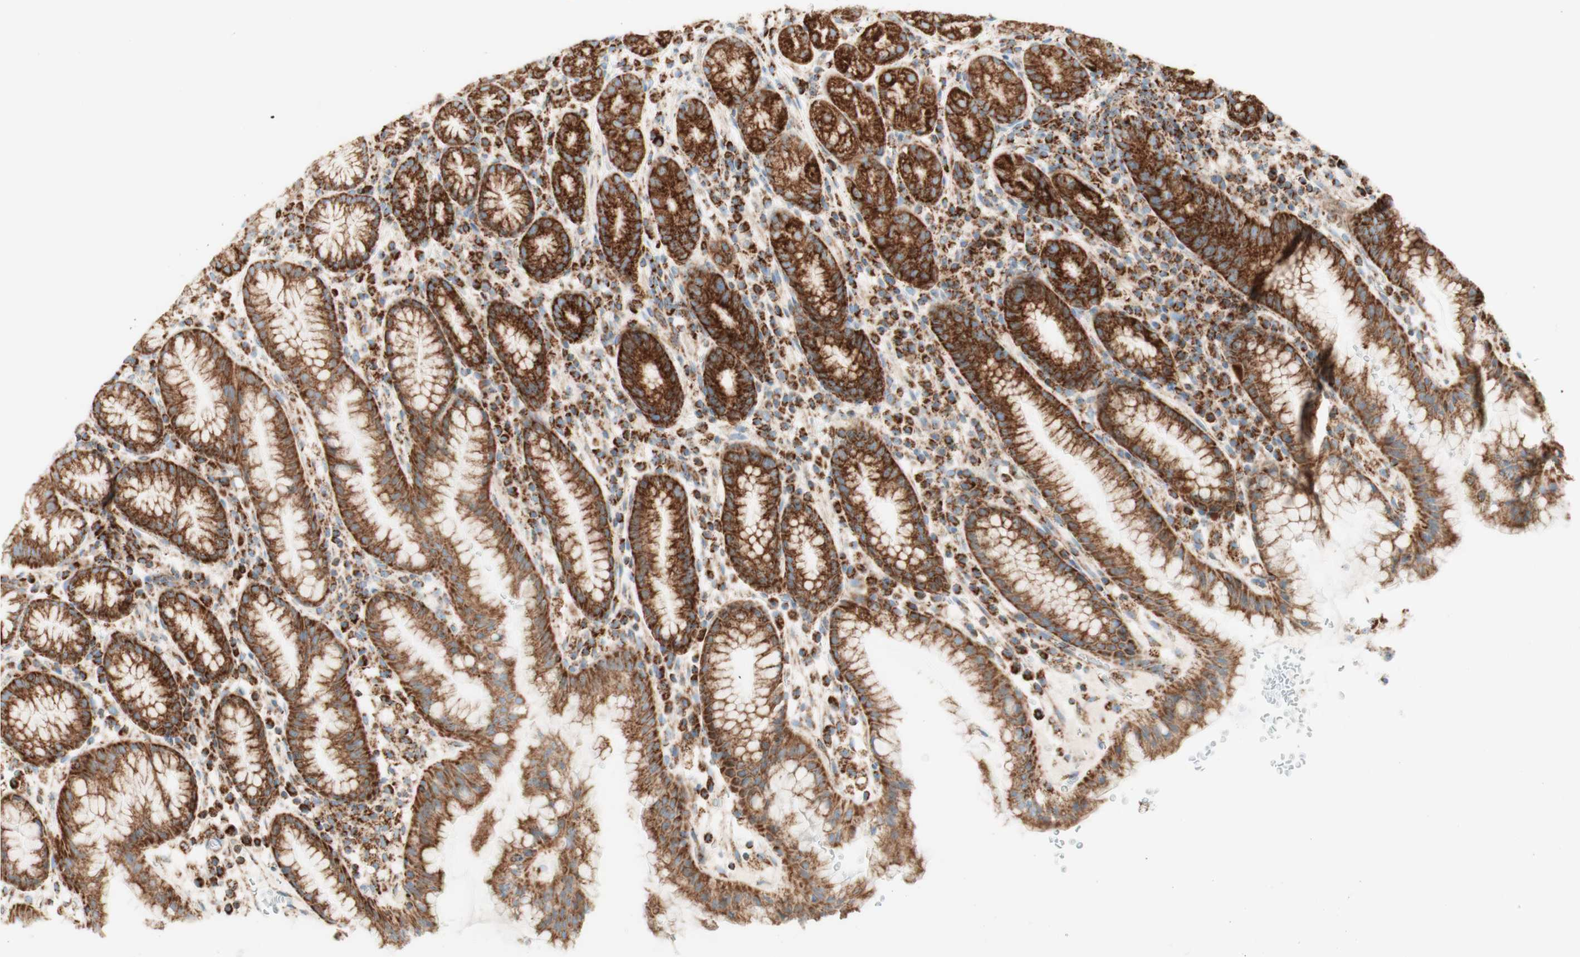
{"staining": {"intensity": "strong", "quantity": ">75%", "location": "cytoplasmic/membranous"}, "tissue": "stomach", "cell_type": "Glandular cells", "image_type": "normal", "snomed": [{"axis": "morphology", "description": "Normal tissue, NOS"}, {"axis": "topography", "description": "Stomach, lower"}], "caption": "Immunohistochemical staining of normal human stomach displays high levels of strong cytoplasmic/membranous positivity in approximately >75% of glandular cells.", "gene": "TOMM20", "patient": {"sex": "male", "age": 52}}